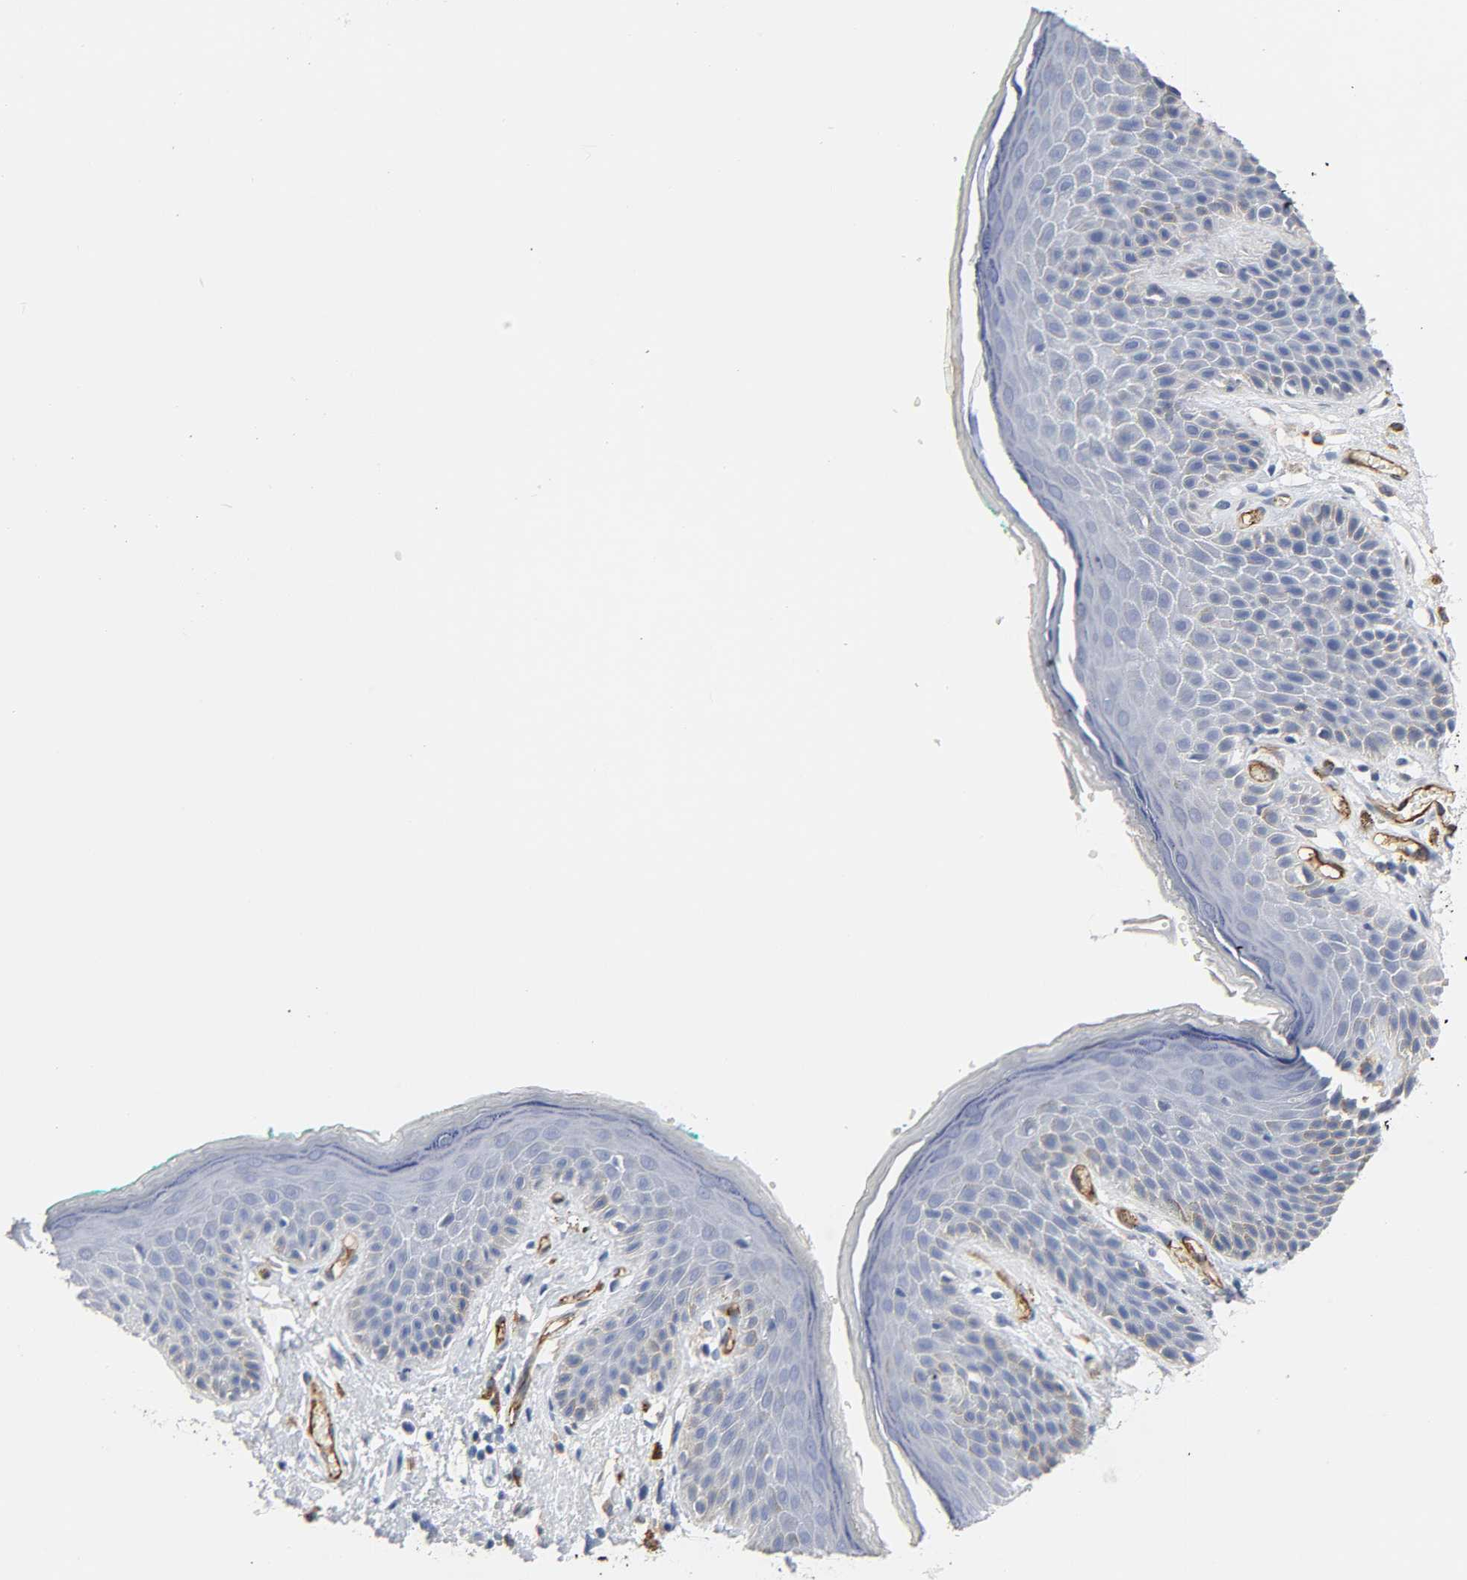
{"staining": {"intensity": "negative", "quantity": "none", "location": "none"}, "tissue": "skin", "cell_type": "Epidermal cells", "image_type": "normal", "snomed": [{"axis": "morphology", "description": "Normal tissue, NOS"}, {"axis": "topography", "description": "Anal"}], "caption": "High magnification brightfield microscopy of unremarkable skin stained with DAB (brown) and counterstained with hematoxylin (blue): epidermal cells show no significant expression.", "gene": "PECAM1", "patient": {"sex": "male", "age": 74}}